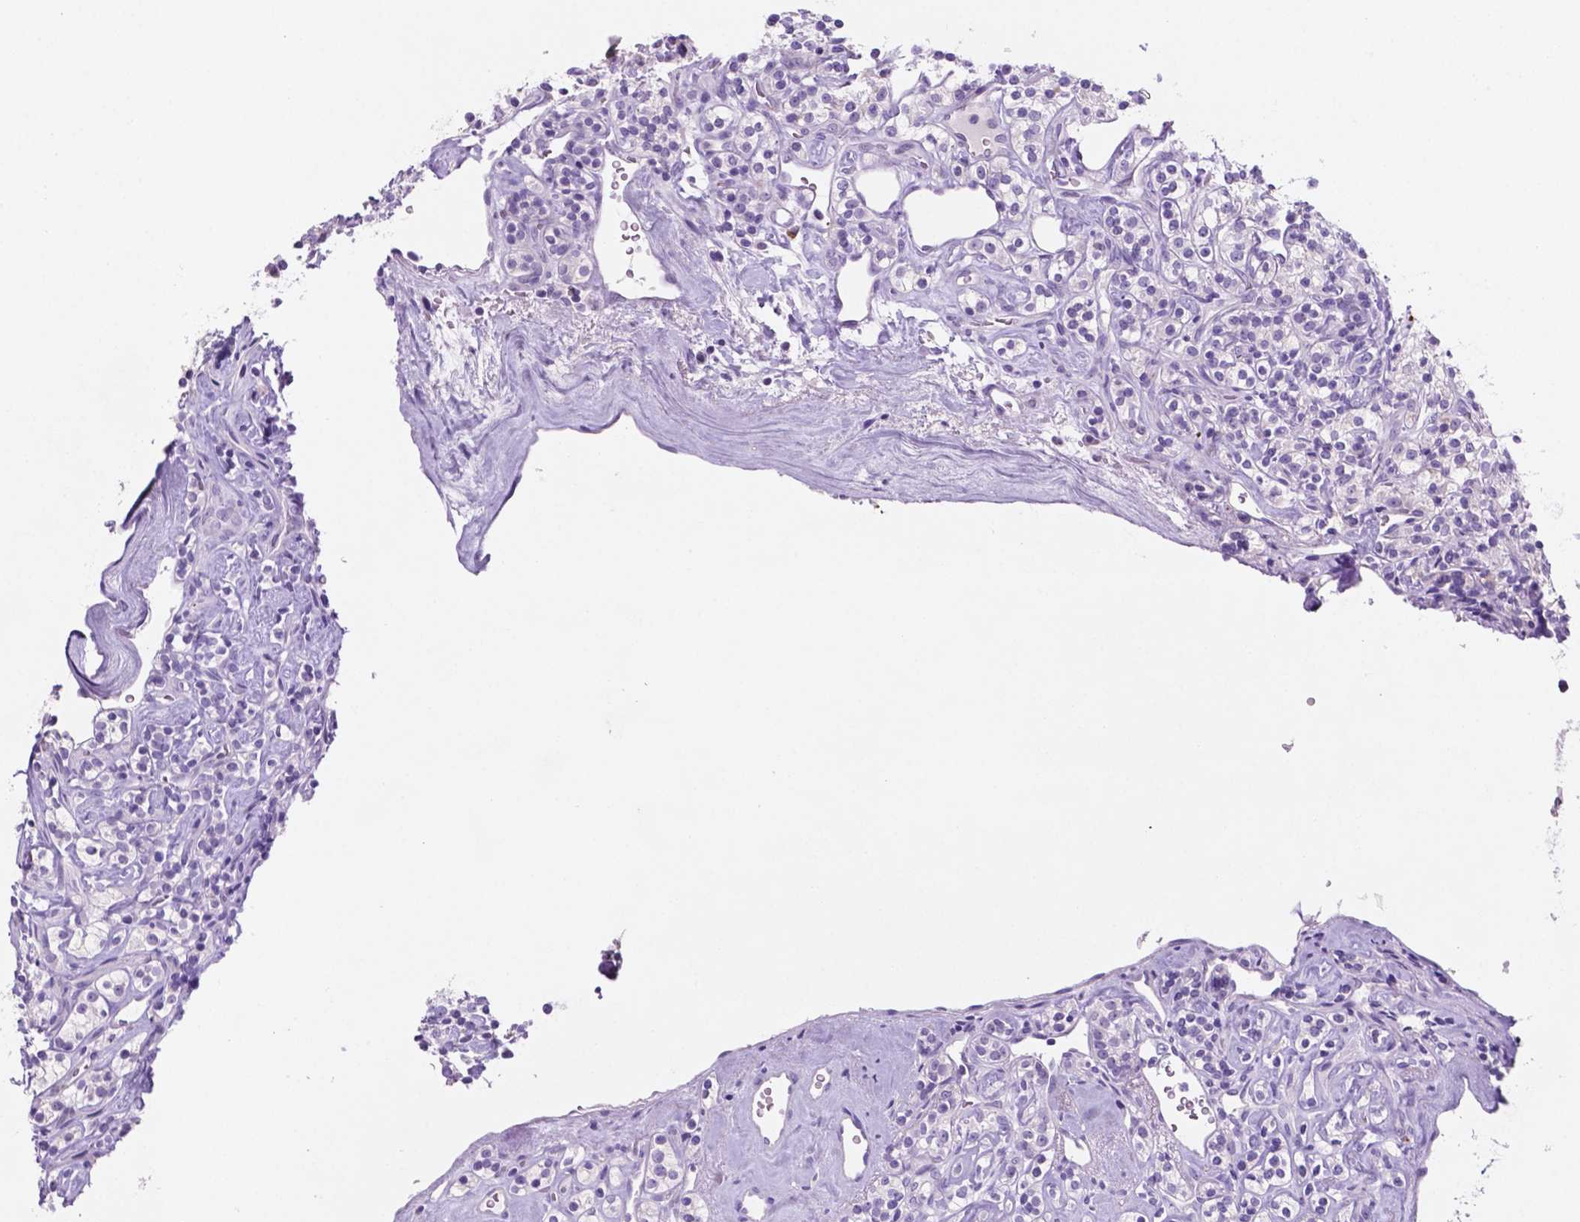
{"staining": {"intensity": "negative", "quantity": "none", "location": "none"}, "tissue": "renal cancer", "cell_type": "Tumor cells", "image_type": "cancer", "snomed": [{"axis": "morphology", "description": "Adenocarcinoma, NOS"}, {"axis": "topography", "description": "Kidney"}], "caption": "There is no significant positivity in tumor cells of renal cancer. (DAB immunohistochemistry (IHC) with hematoxylin counter stain).", "gene": "EBLN2", "patient": {"sex": "male", "age": 77}}